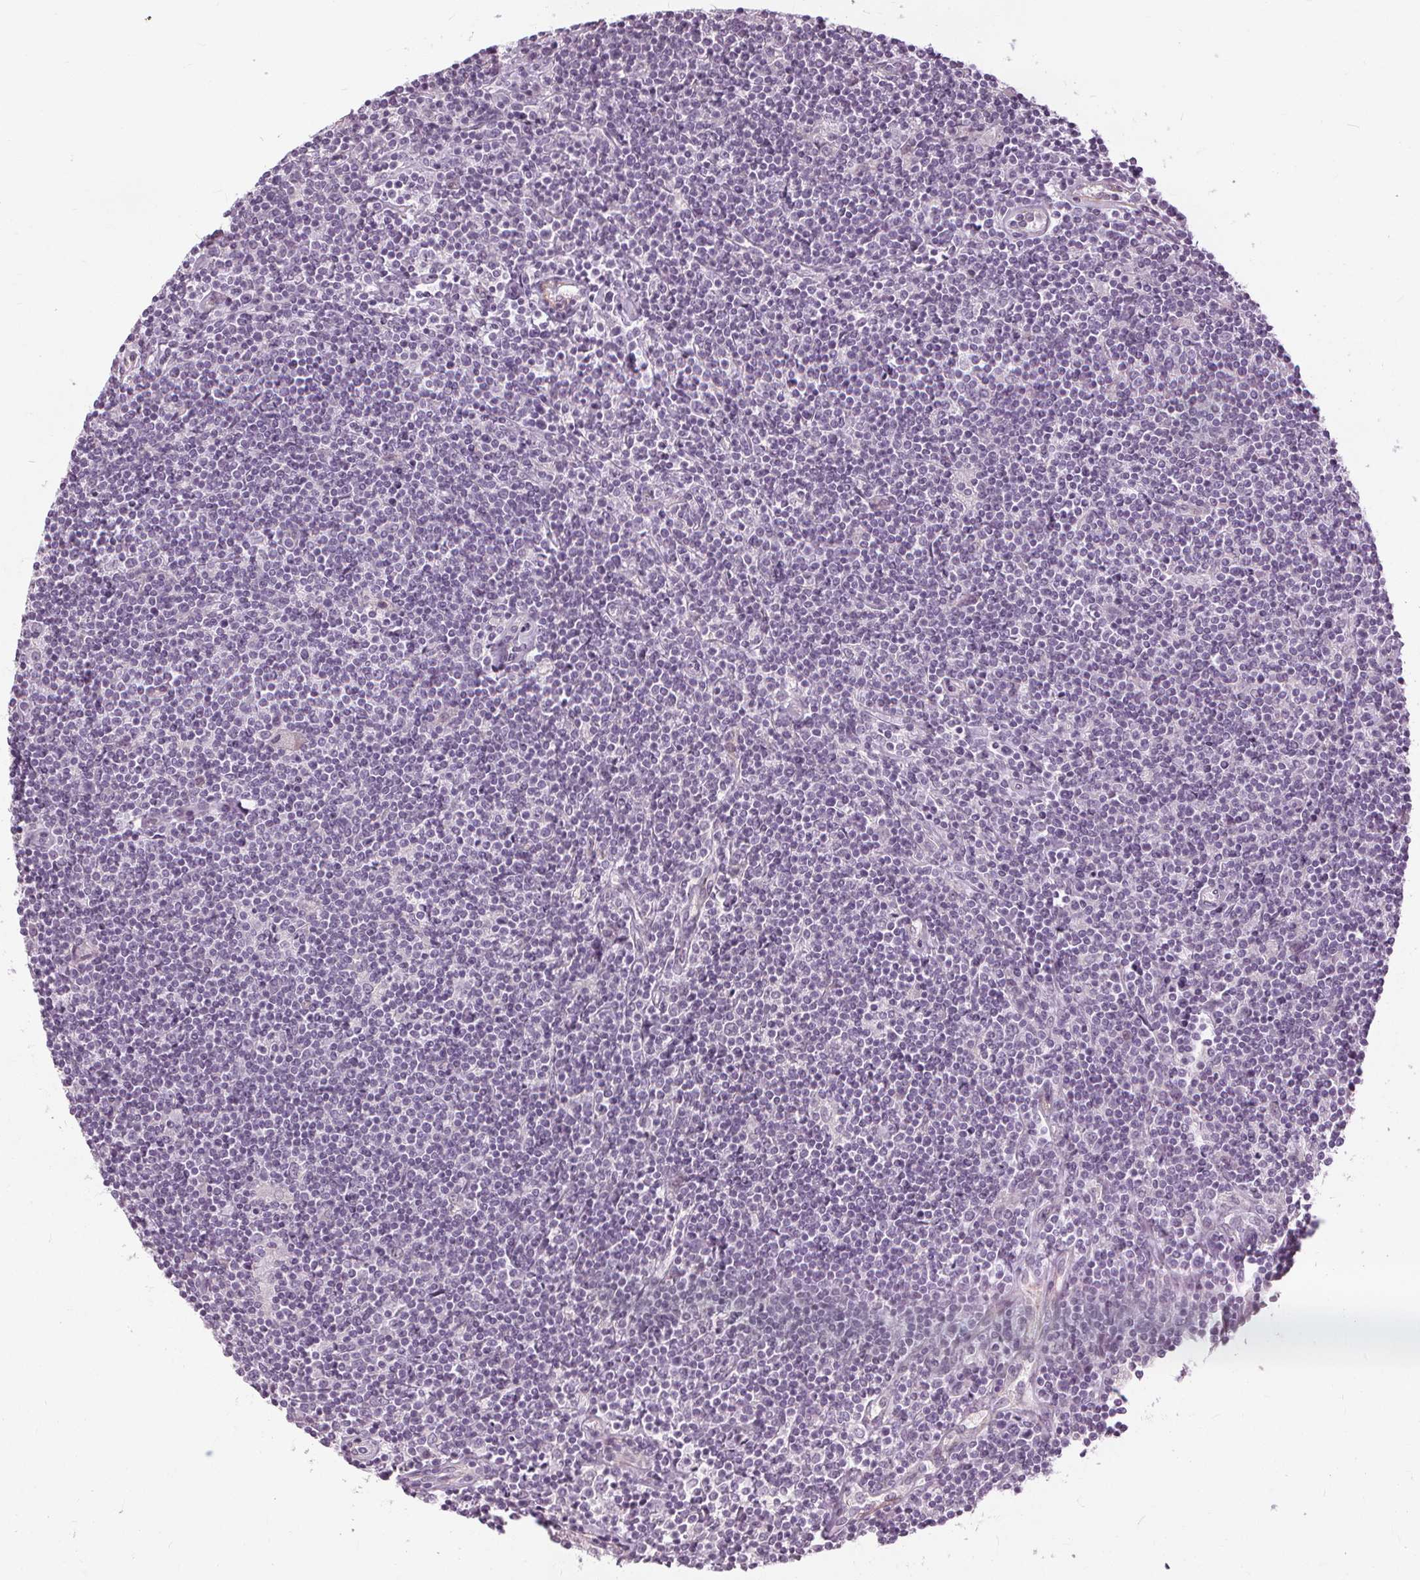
{"staining": {"intensity": "negative", "quantity": "none", "location": "none"}, "tissue": "lymphoma", "cell_type": "Tumor cells", "image_type": "cancer", "snomed": [{"axis": "morphology", "description": "Hodgkin's disease, NOS"}, {"axis": "topography", "description": "Lymph node"}], "caption": "The IHC histopathology image has no significant positivity in tumor cells of Hodgkin's disease tissue.", "gene": "SFTPD", "patient": {"sex": "male", "age": 40}}